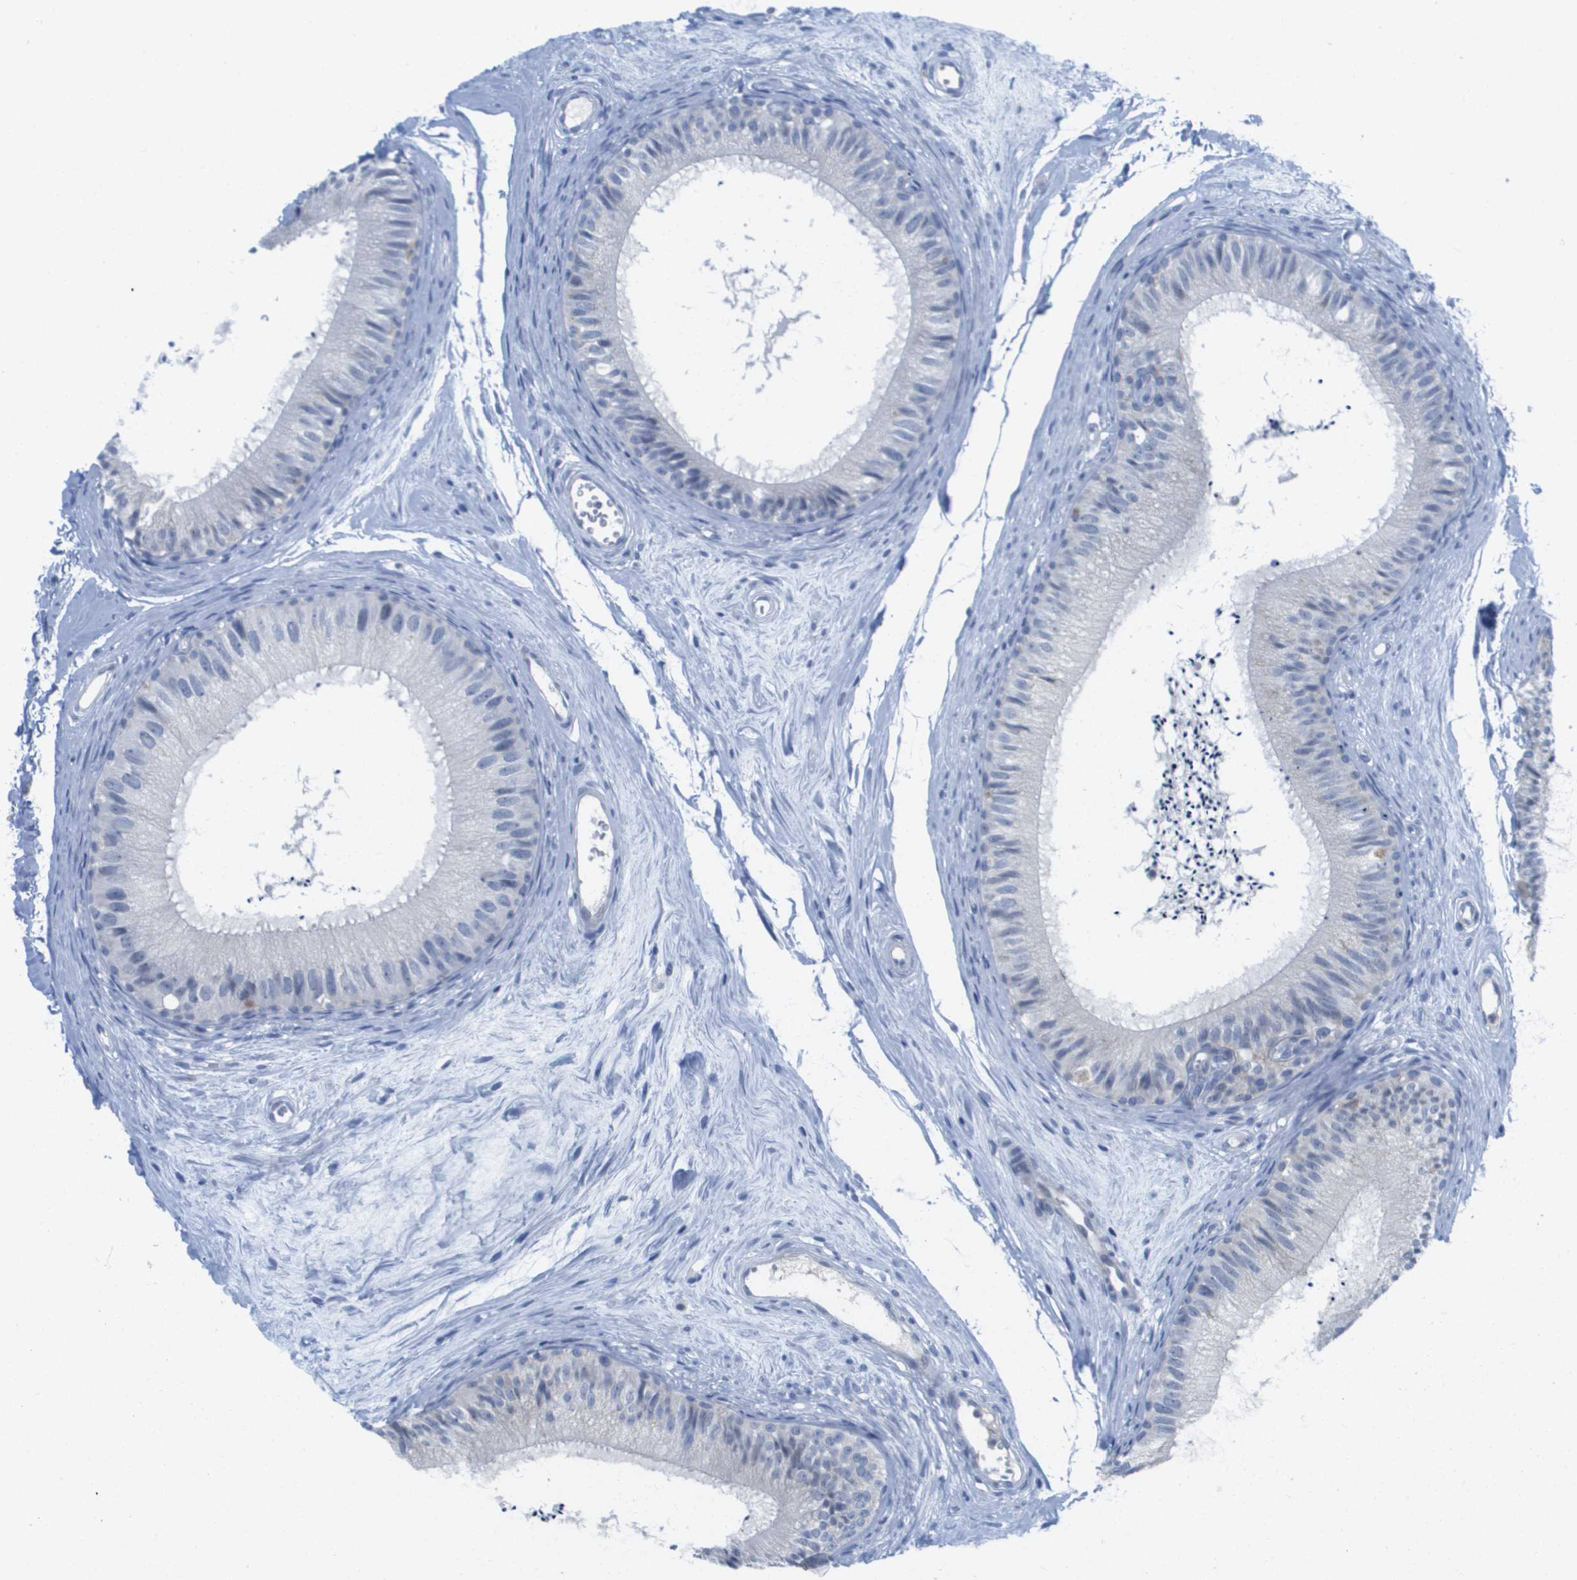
{"staining": {"intensity": "negative", "quantity": "none", "location": "none"}, "tissue": "epididymis", "cell_type": "Glandular cells", "image_type": "normal", "snomed": [{"axis": "morphology", "description": "Normal tissue, NOS"}, {"axis": "topography", "description": "Epididymis"}], "caption": "The histopathology image demonstrates no staining of glandular cells in unremarkable epididymis.", "gene": "PDE4A", "patient": {"sex": "male", "age": 56}}